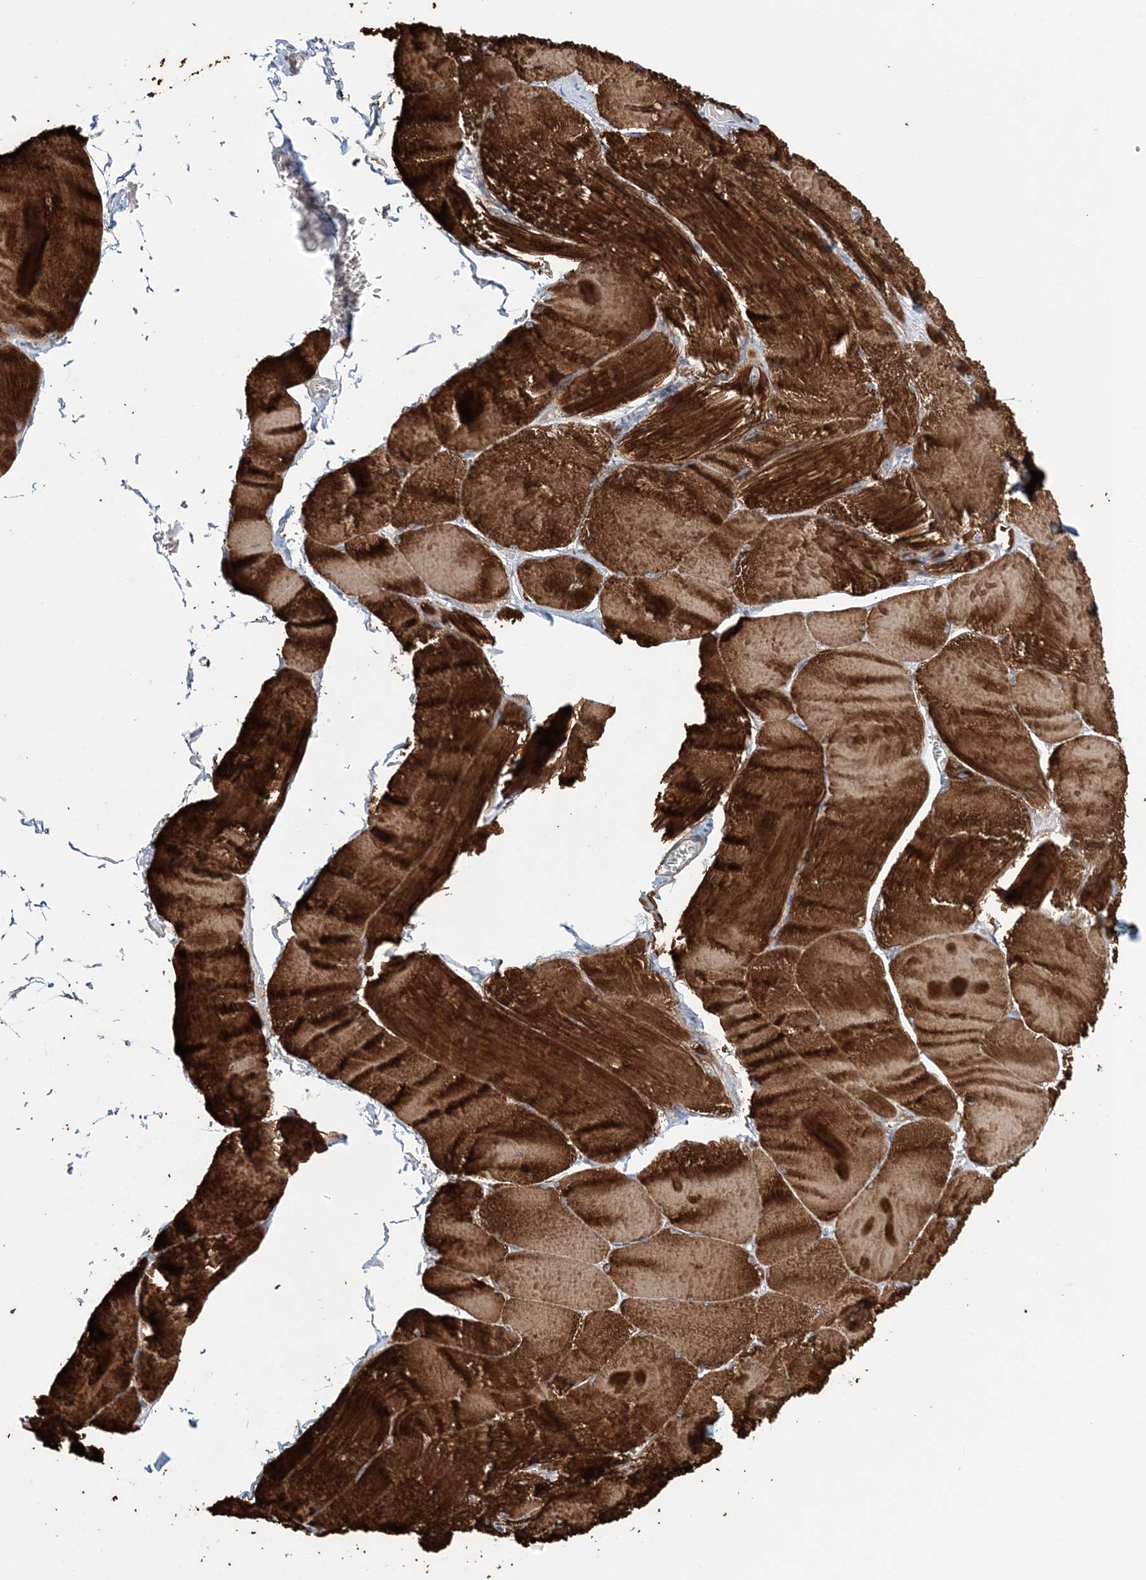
{"staining": {"intensity": "strong", "quantity": ">75%", "location": "cytoplasmic/membranous"}, "tissue": "skeletal muscle", "cell_type": "Myocytes", "image_type": "normal", "snomed": [{"axis": "morphology", "description": "Normal tissue, NOS"}, {"axis": "morphology", "description": "Basal cell carcinoma"}, {"axis": "topography", "description": "Skeletal muscle"}], "caption": "The histopathology image reveals immunohistochemical staining of benign skeletal muscle. There is strong cytoplasmic/membranous expression is appreciated in about >75% of myocytes. (DAB (3,3'-diaminobenzidine) = brown stain, brightfield microscopy at high magnification).", "gene": "TTI1", "patient": {"sex": "female", "age": 64}}